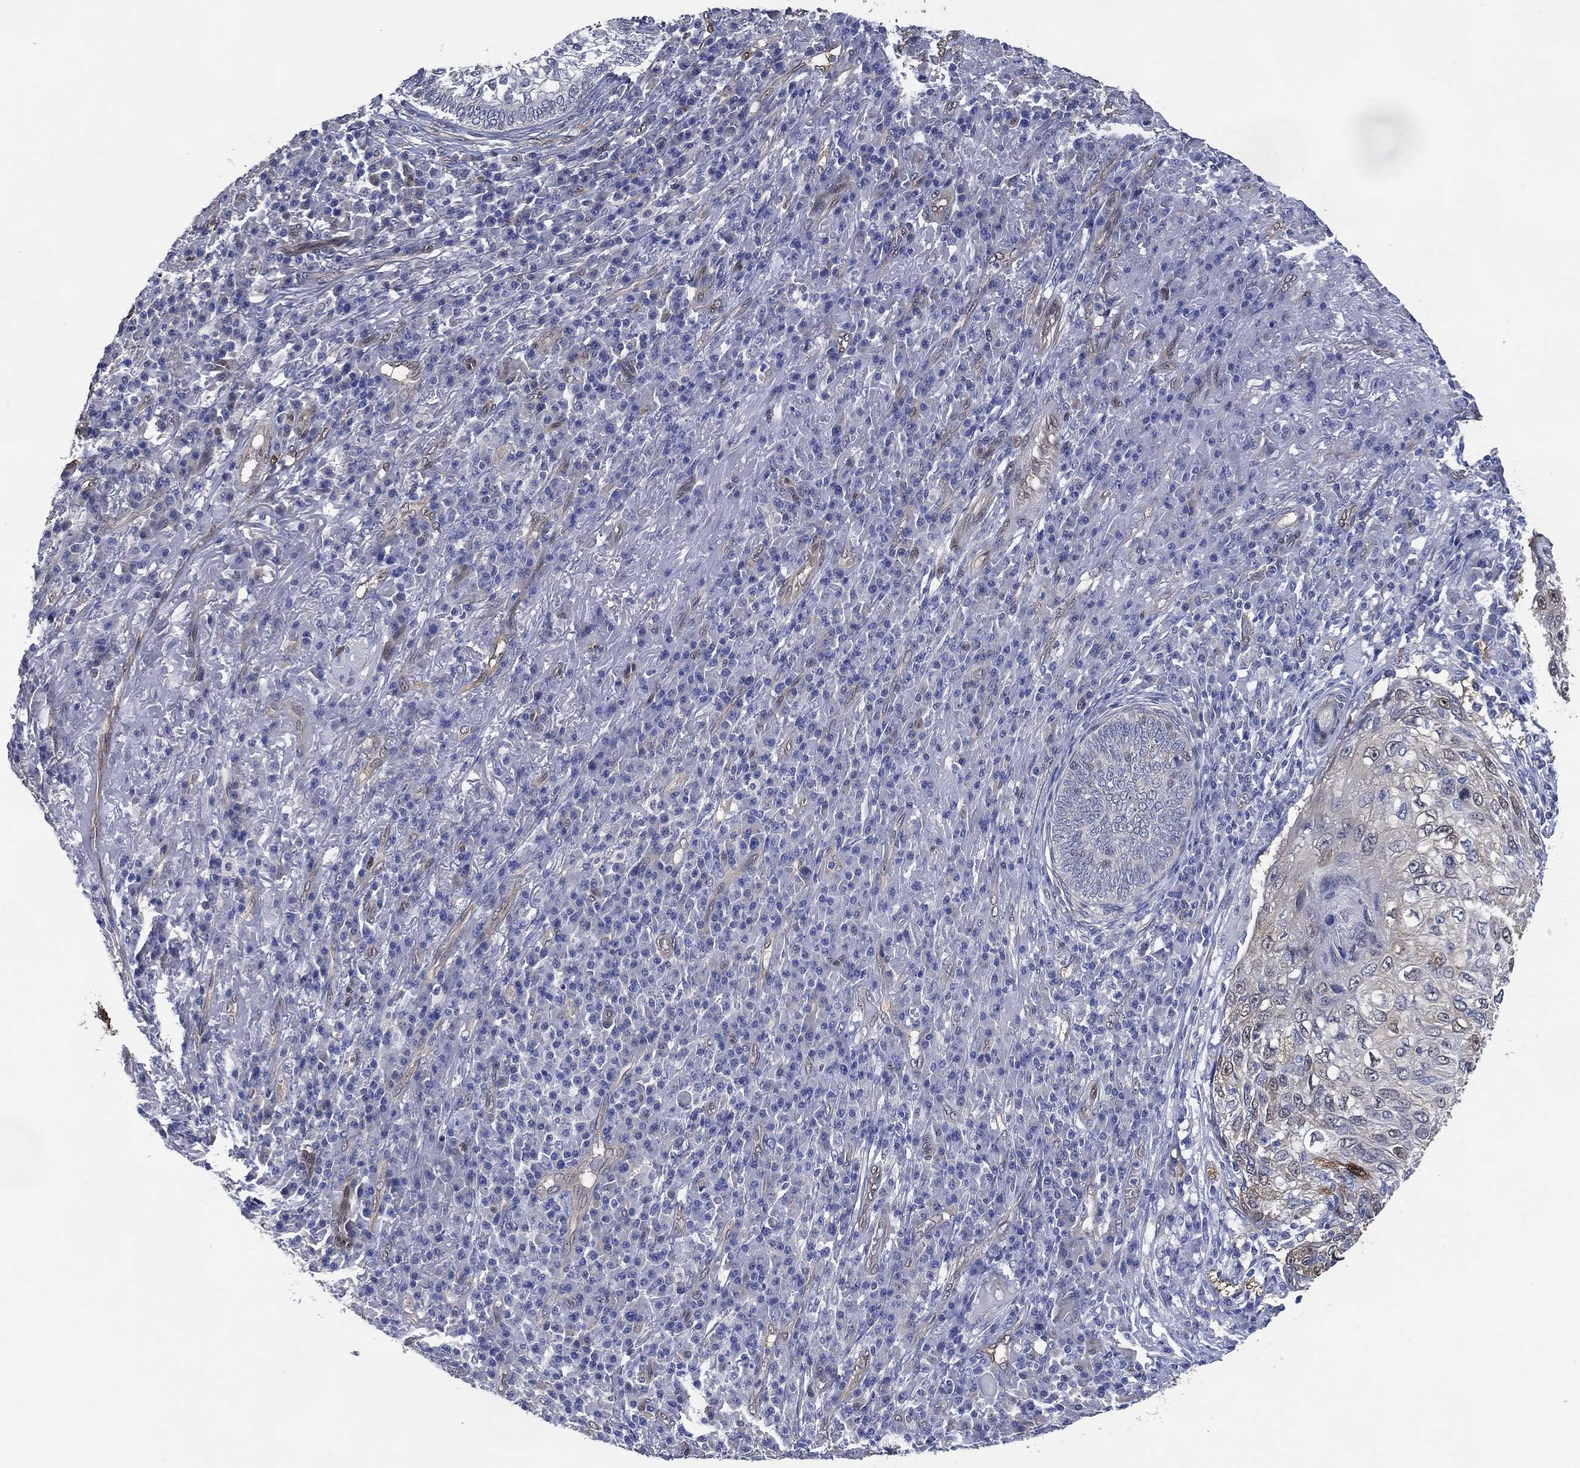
{"staining": {"intensity": "moderate", "quantity": "<25%", "location": "cytoplasmic/membranous"}, "tissue": "skin cancer", "cell_type": "Tumor cells", "image_type": "cancer", "snomed": [{"axis": "morphology", "description": "Squamous cell carcinoma, NOS"}, {"axis": "topography", "description": "Skin"}], "caption": "This is a histology image of immunohistochemistry staining of skin cancer (squamous cell carcinoma), which shows moderate positivity in the cytoplasmic/membranous of tumor cells.", "gene": "AK1", "patient": {"sex": "male", "age": 92}}